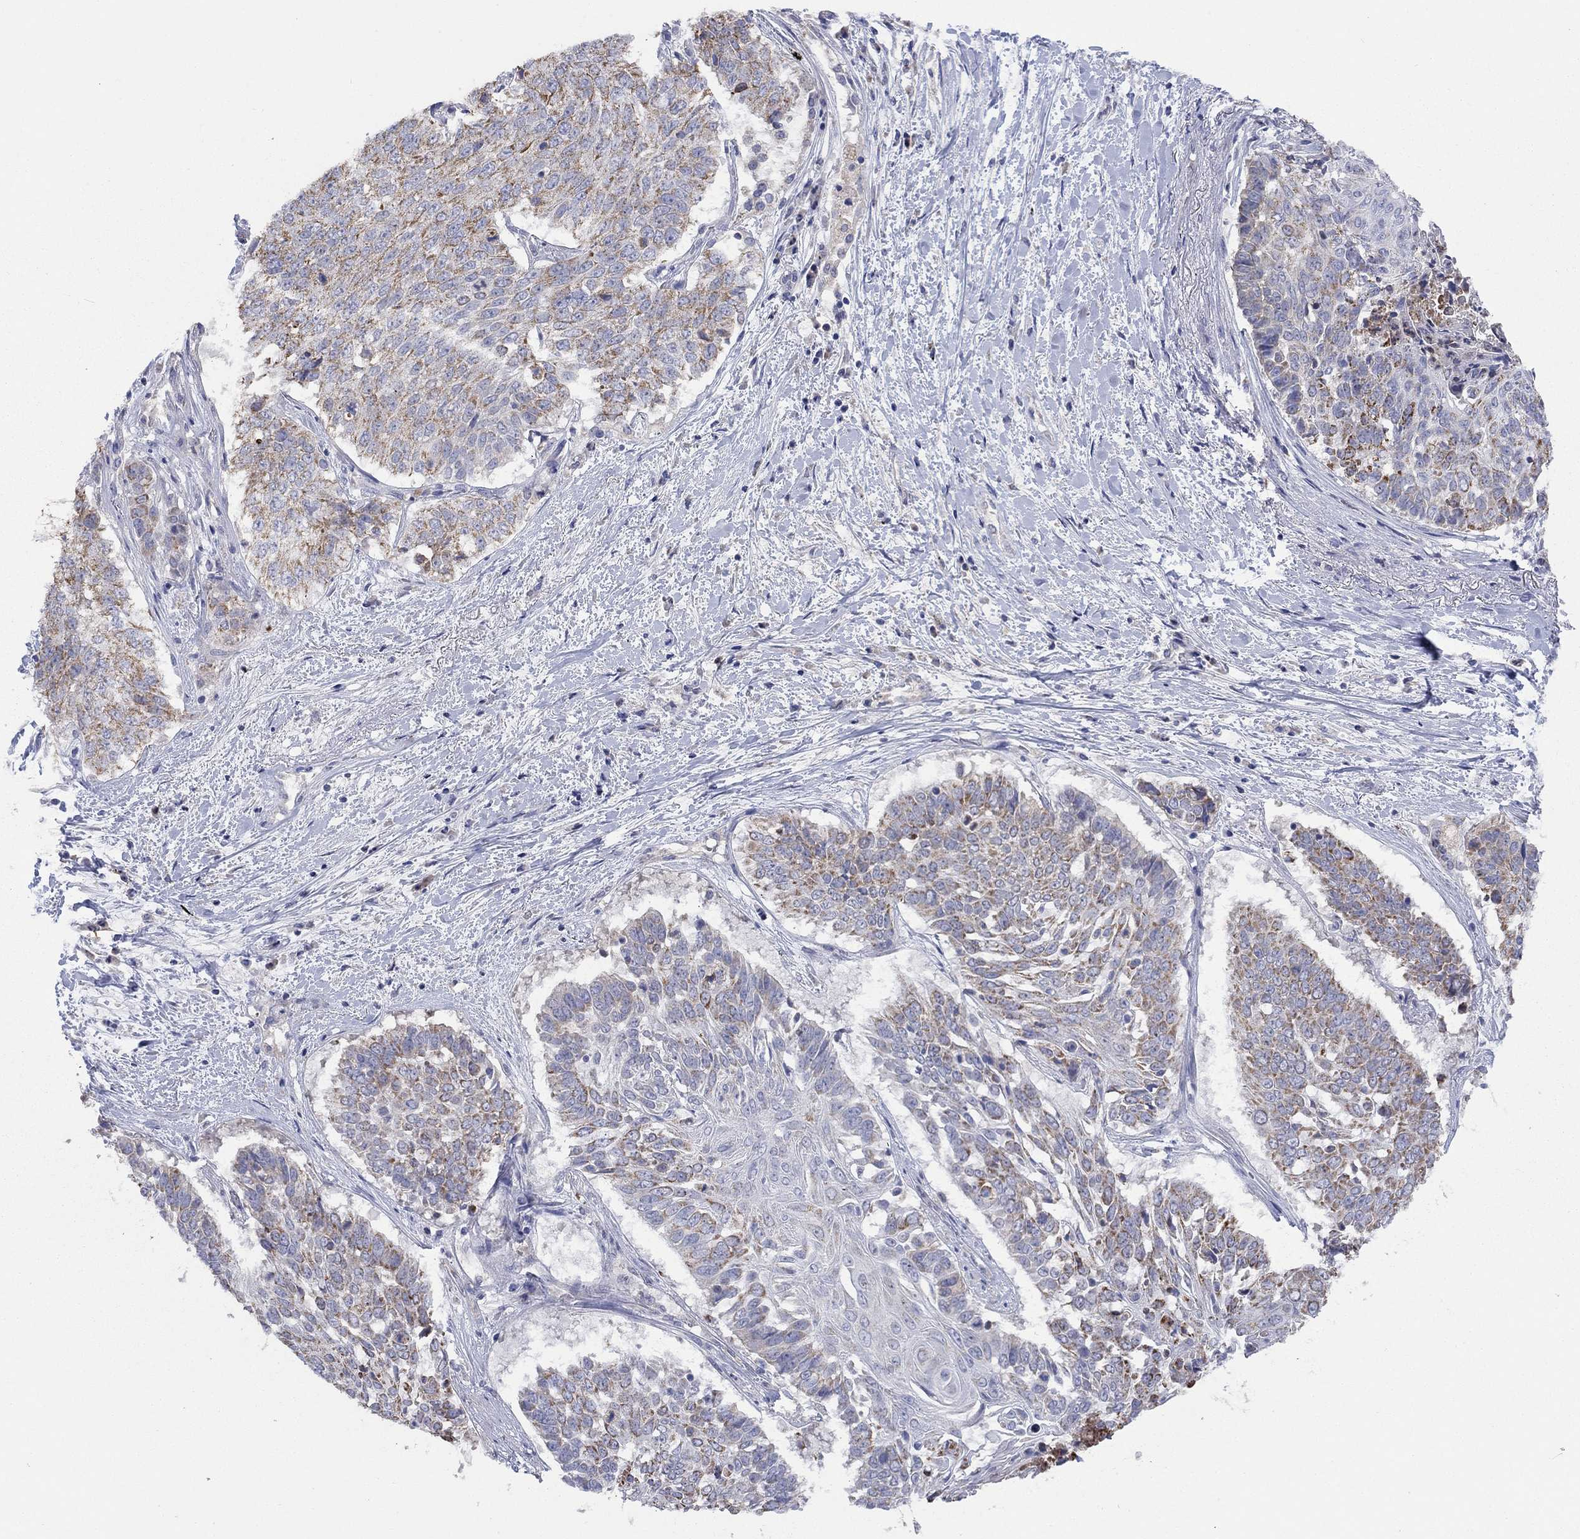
{"staining": {"intensity": "moderate", "quantity": ">75%", "location": "cytoplasmic/membranous"}, "tissue": "lung cancer", "cell_type": "Tumor cells", "image_type": "cancer", "snomed": [{"axis": "morphology", "description": "Squamous cell carcinoma, NOS"}, {"axis": "topography", "description": "Lung"}], "caption": "There is medium levels of moderate cytoplasmic/membranous expression in tumor cells of lung cancer (squamous cell carcinoma), as demonstrated by immunohistochemical staining (brown color).", "gene": "CLVS1", "patient": {"sex": "male", "age": 64}}